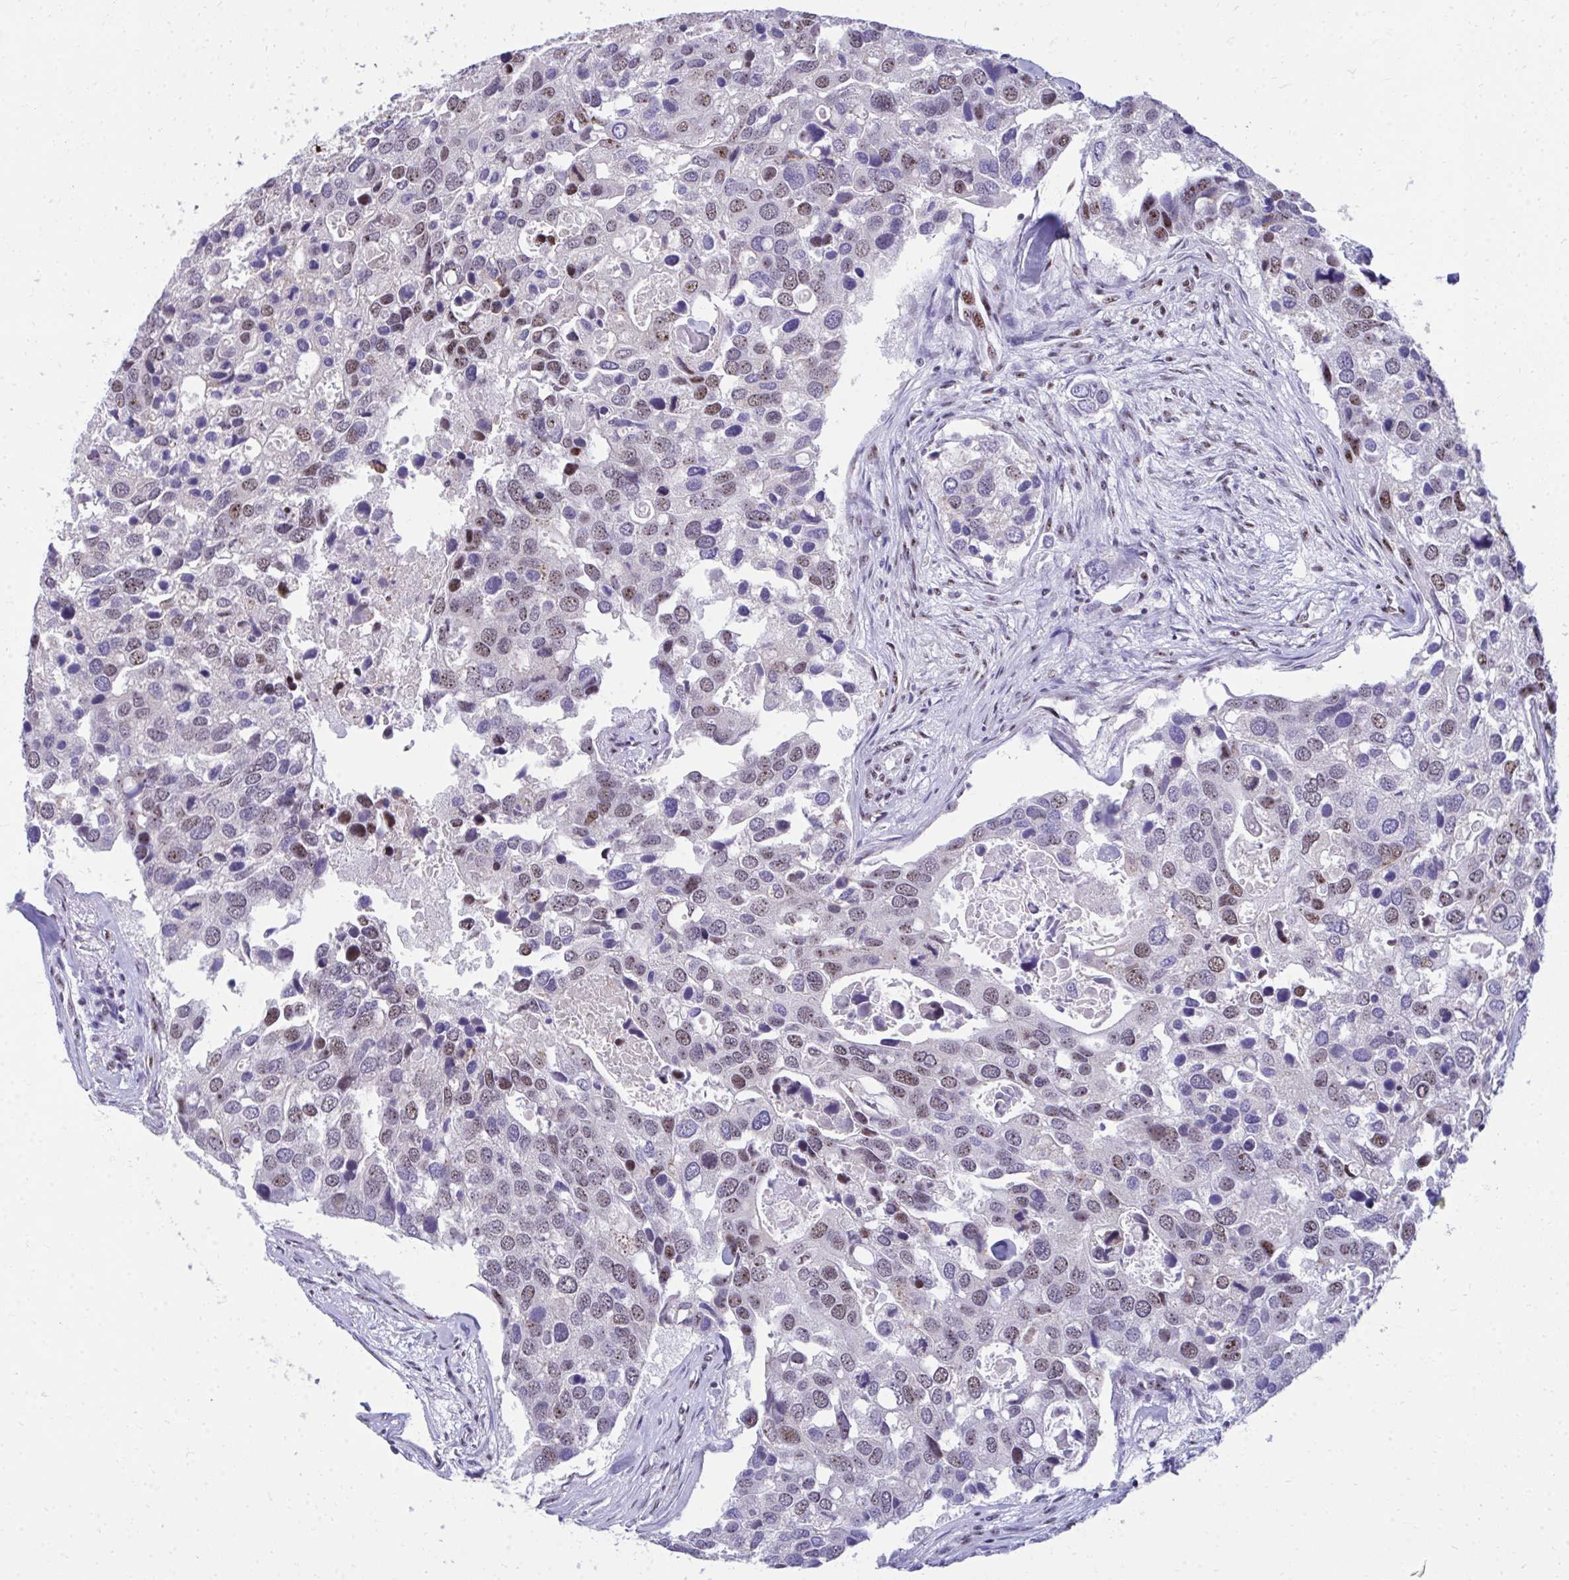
{"staining": {"intensity": "weak", "quantity": "25%-75%", "location": "nuclear"}, "tissue": "breast cancer", "cell_type": "Tumor cells", "image_type": "cancer", "snomed": [{"axis": "morphology", "description": "Duct carcinoma"}, {"axis": "topography", "description": "Breast"}], "caption": "Weak nuclear staining is present in about 25%-75% of tumor cells in breast cancer. The staining is performed using DAB brown chromogen to label protein expression. The nuclei are counter-stained blue using hematoxylin.", "gene": "PELP1", "patient": {"sex": "female", "age": 83}}